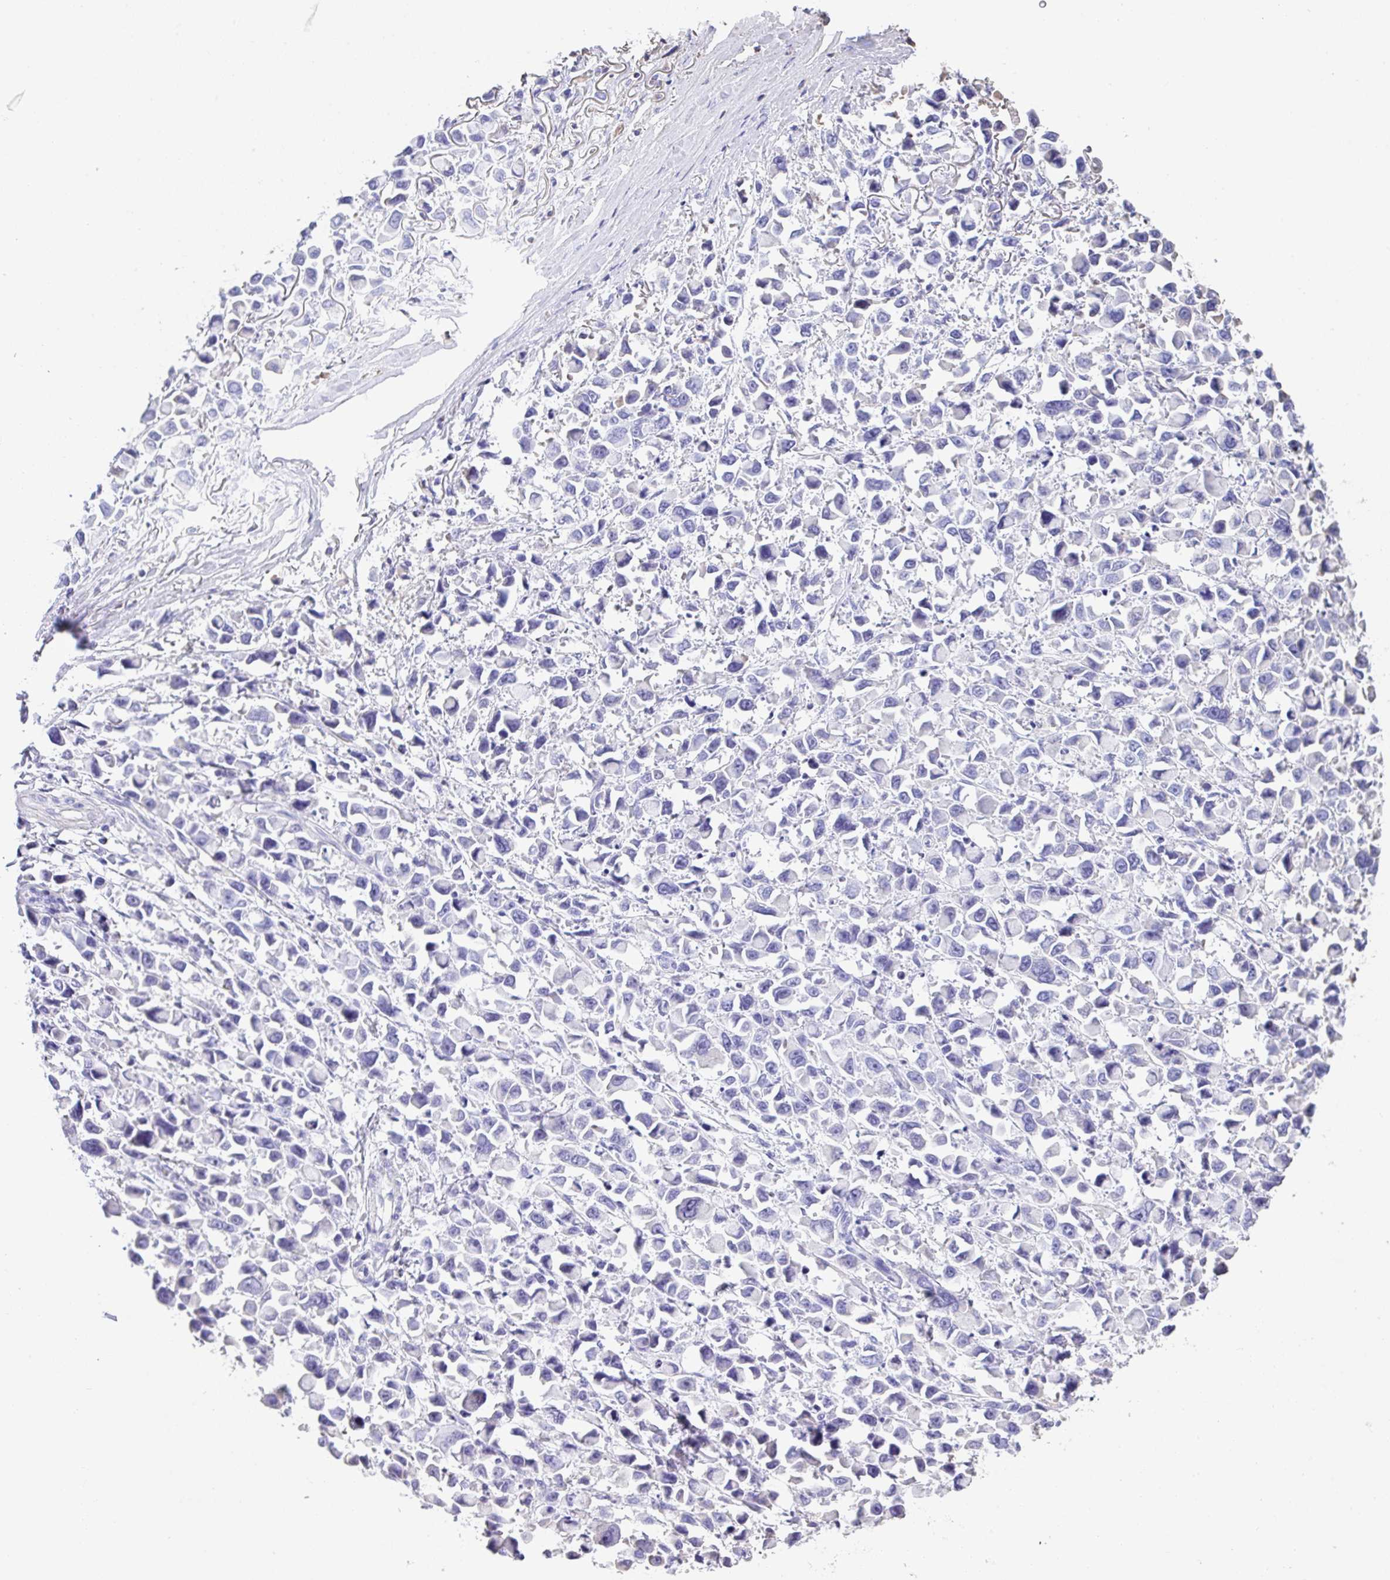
{"staining": {"intensity": "negative", "quantity": "none", "location": "none"}, "tissue": "stomach cancer", "cell_type": "Tumor cells", "image_type": "cancer", "snomed": [{"axis": "morphology", "description": "Adenocarcinoma, NOS"}, {"axis": "topography", "description": "Stomach"}], "caption": "Immunohistochemical staining of stomach adenocarcinoma demonstrates no significant expression in tumor cells.", "gene": "HOXC12", "patient": {"sex": "female", "age": 81}}